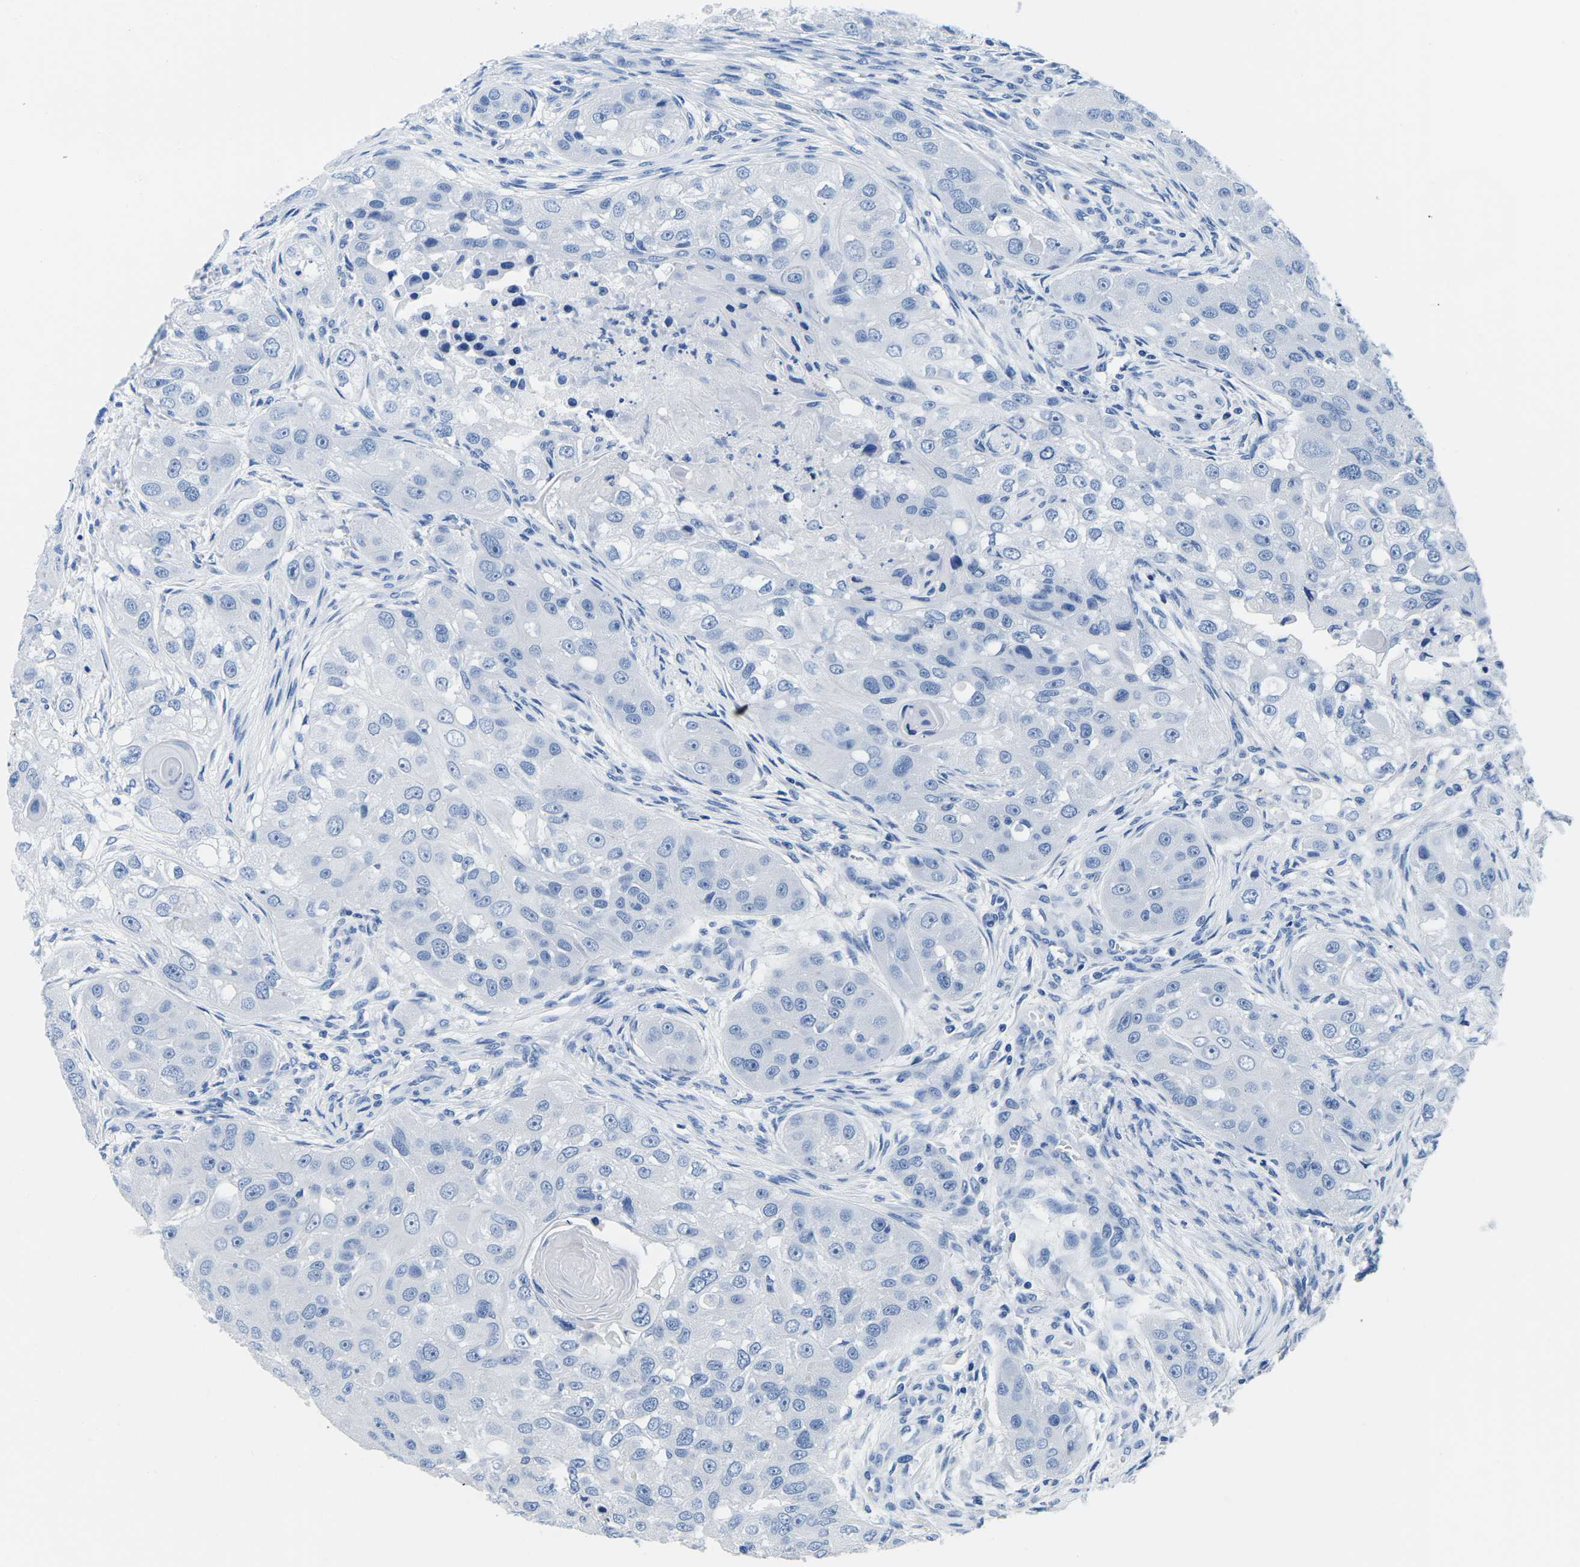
{"staining": {"intensity": "negative", "quantity": "none", "location": "none"}, "tissue": "head and neck cancer", "cell_type": "Tumor cells", "image_type": "cancer", "snomed": [{"axis": "morphology", "description": "Normal tissue, NOS"}, {"axis": "morphology", "description": "Squamous cell carcinoma, NOS"}, {"axis": "topography", "description": "Skeletal muscle"}, {"axis": "topography", "description": "Head-Neck"}], "caption": "Micrograph shows no protein staining in tumor cells of head and neck squamous cell carcinoma tissue.", "gene": "CYP1A2", "patient": {"sex": "male", "age": 51}}